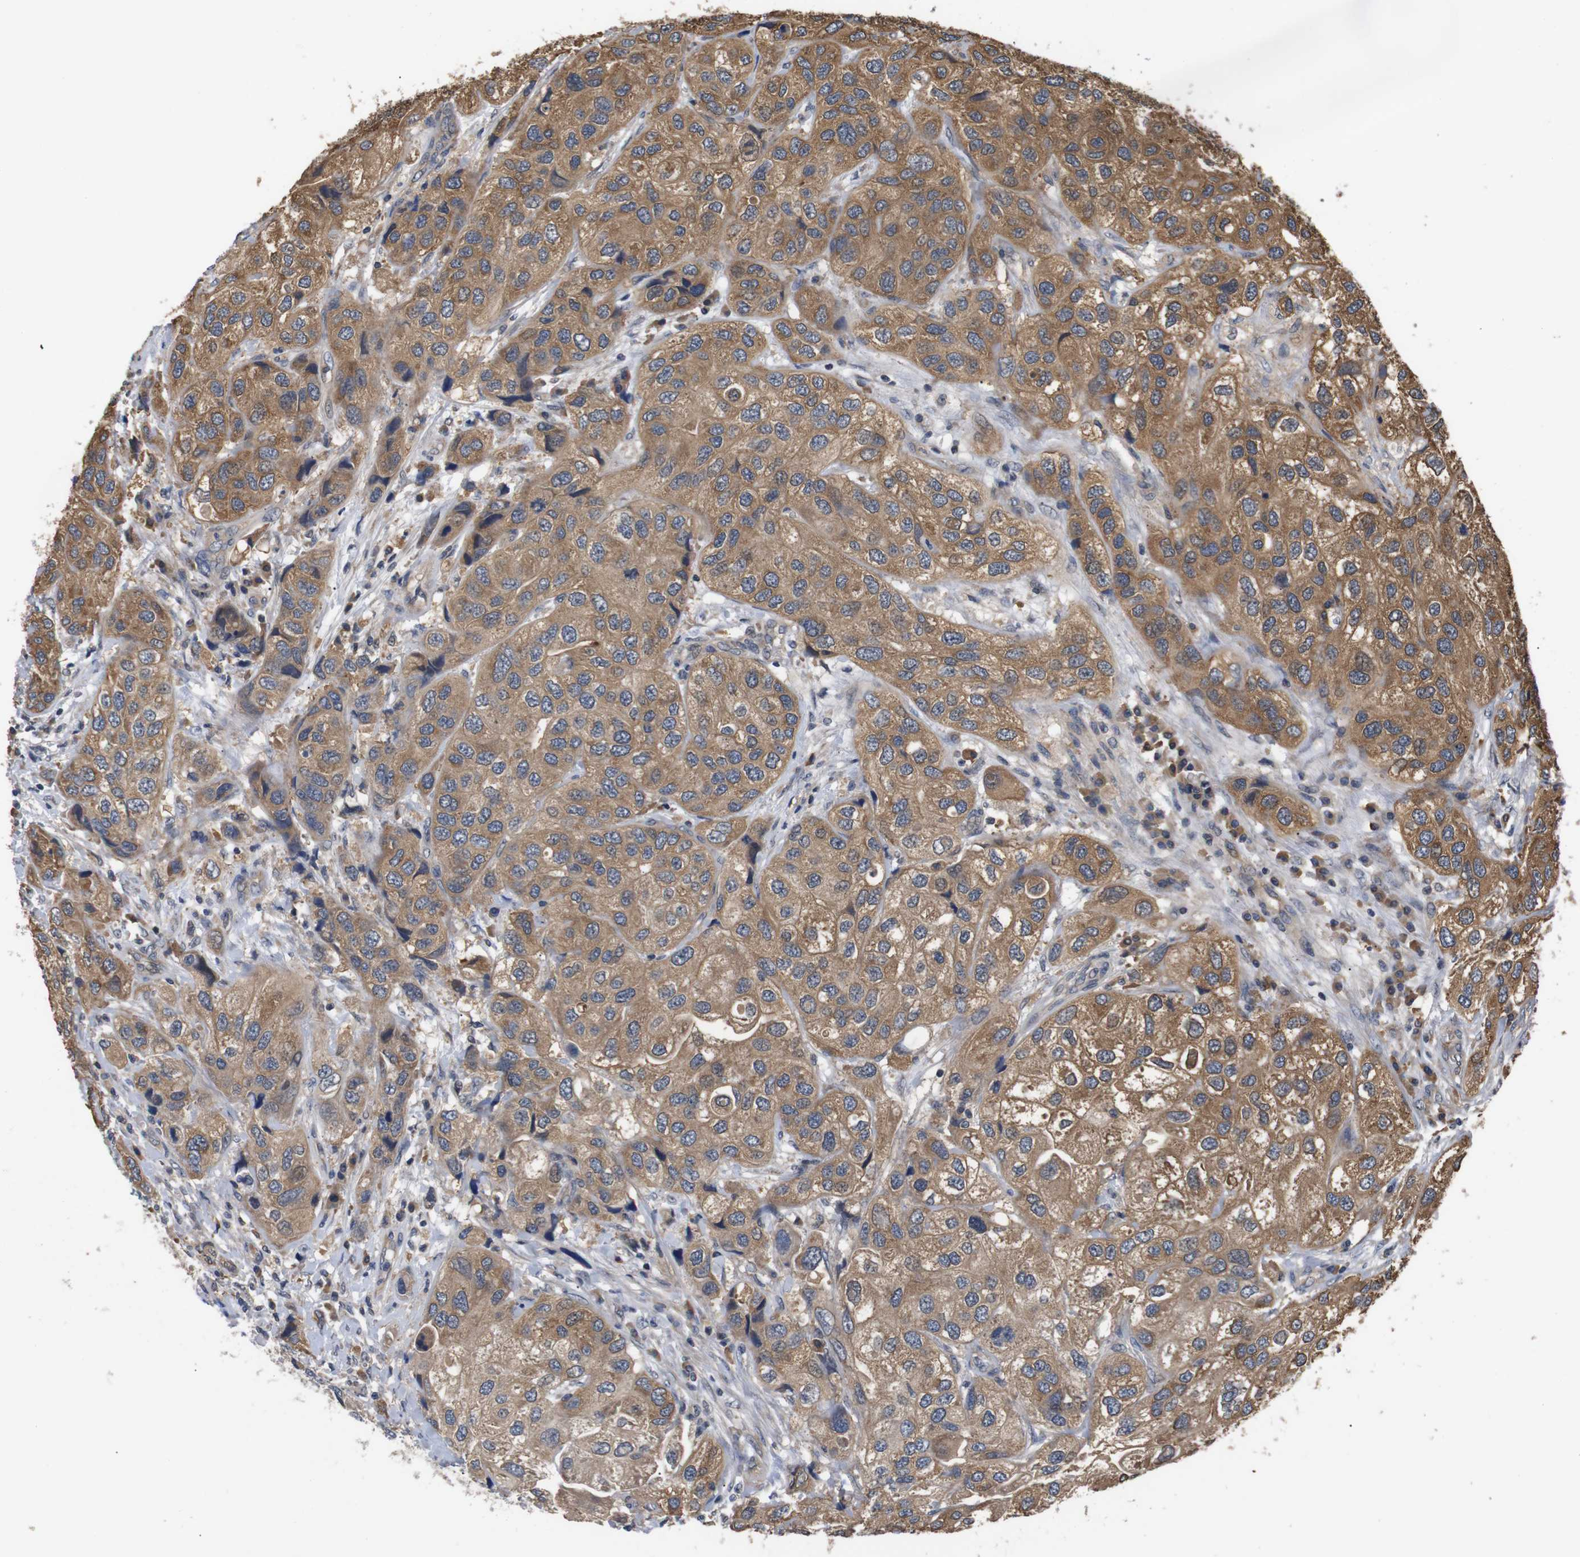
{"staining": {"intensity": "moderate", "quantity": ">75%", "location": "cytoplasmic/membranous"}, "tissue": "urothelial cancer", "cell_type": "Tumor cells", "image_type": "cancer", "snomed": [{"axis": "morphology", "description": "Urothelial carcinoma, High grade"}, {"axis": "topography", "description": "Urinary bladder"}], "caption": "Human urothelial cancer stained with a protein marker shows moderate staining in tumor cells.", "gene": "RIPK1", "patient": {"sex": "female", "age": 64}}